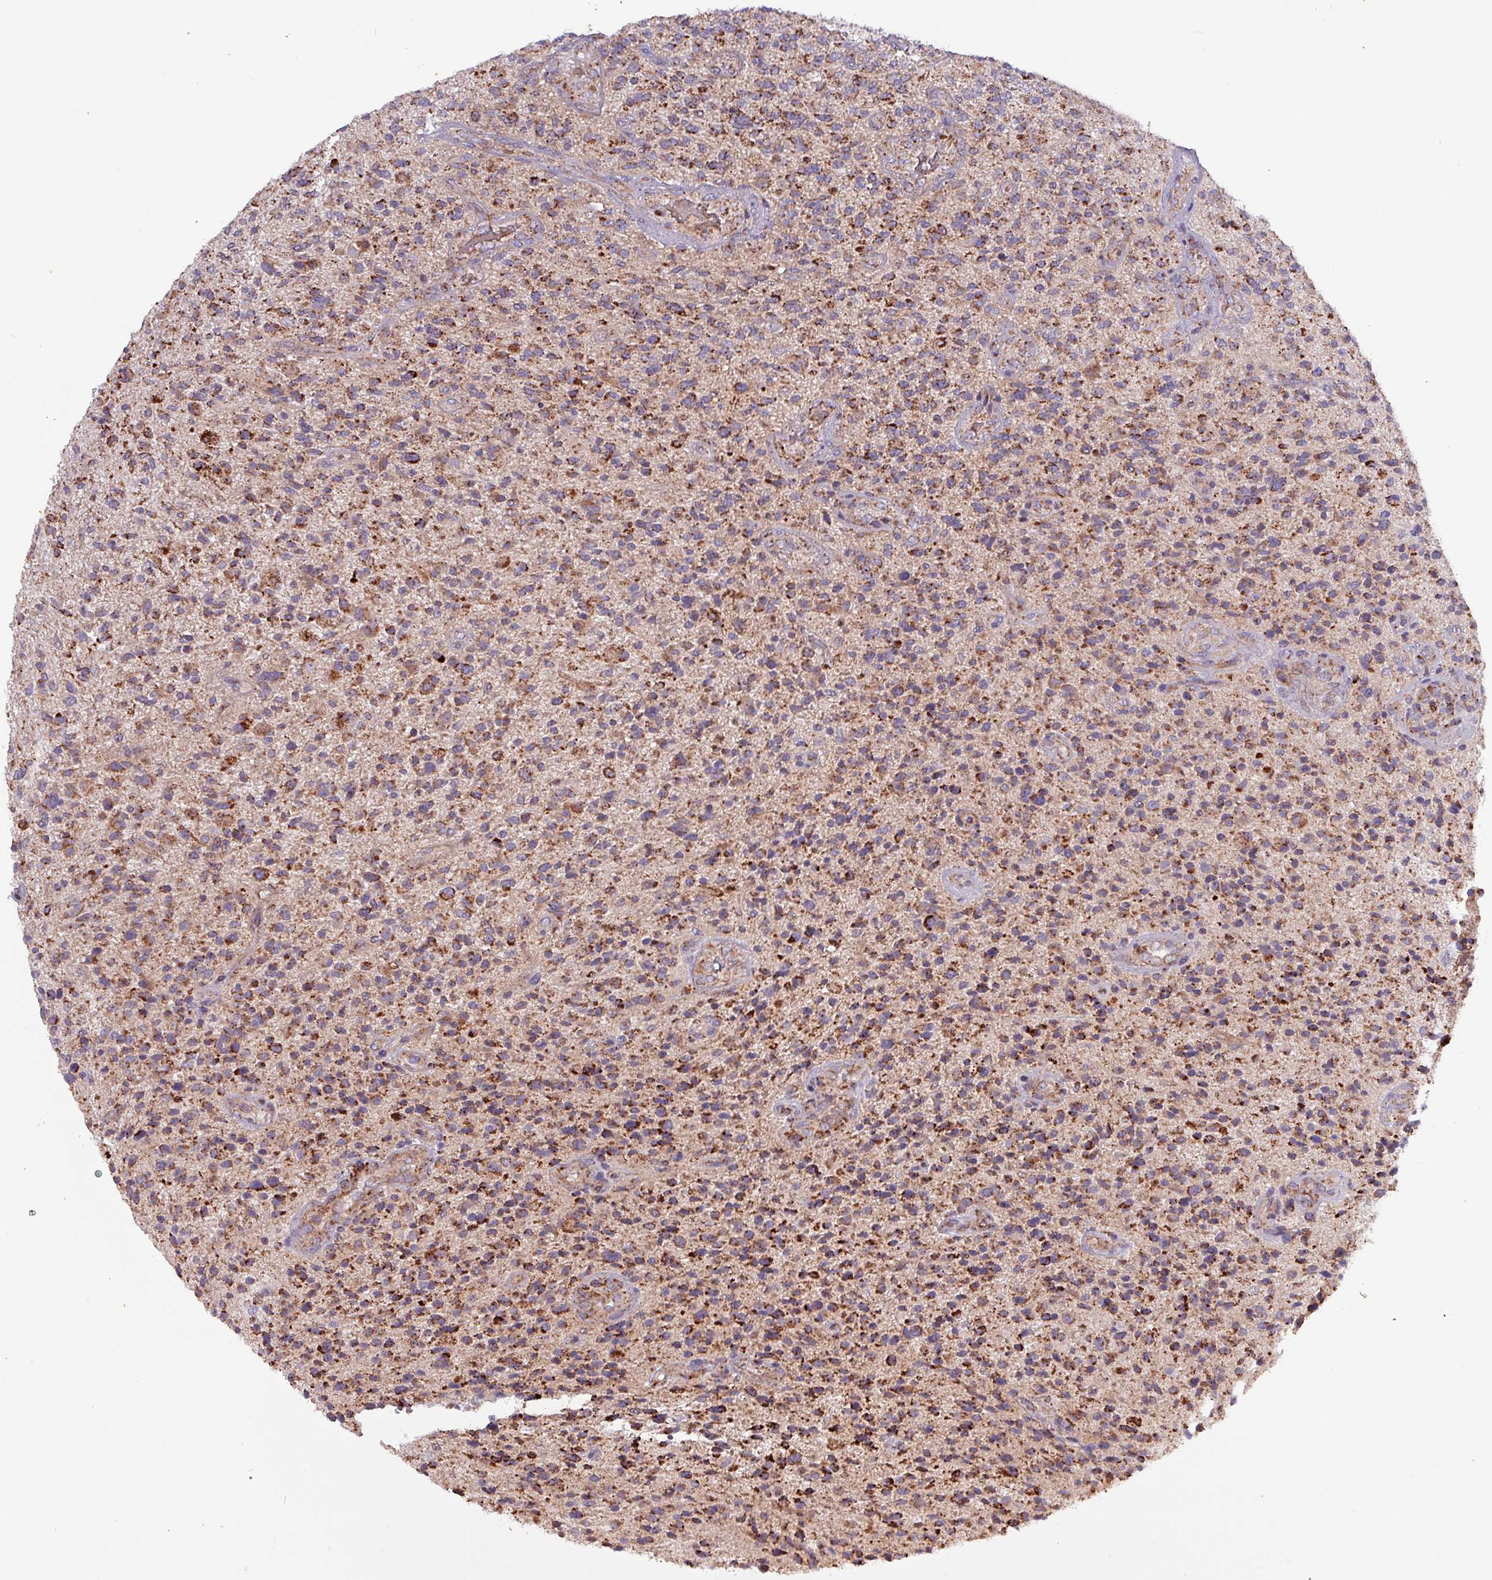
{"staining": {"intensity": "strong", "quantity": "25%-75%", "location": "cytoplasmic/membranous"}, "tissue": "glioma", "cell_type": "Tumor cells", "image_type": "cancer", "snomed": [{"axis": "morphology", "description": "Glioma, malignant, High grade"}, {"axis": "topography", "description": "Brain"}], "caption": "Human malignant glioma (high-grade) stained for a protein (brown) reveals strong cytoplasmic/membranous positive expression in approximately 25%-75% of tumor cells.", "gene": "ZNF322", "patient": {"sex": "male", "age": 47}}